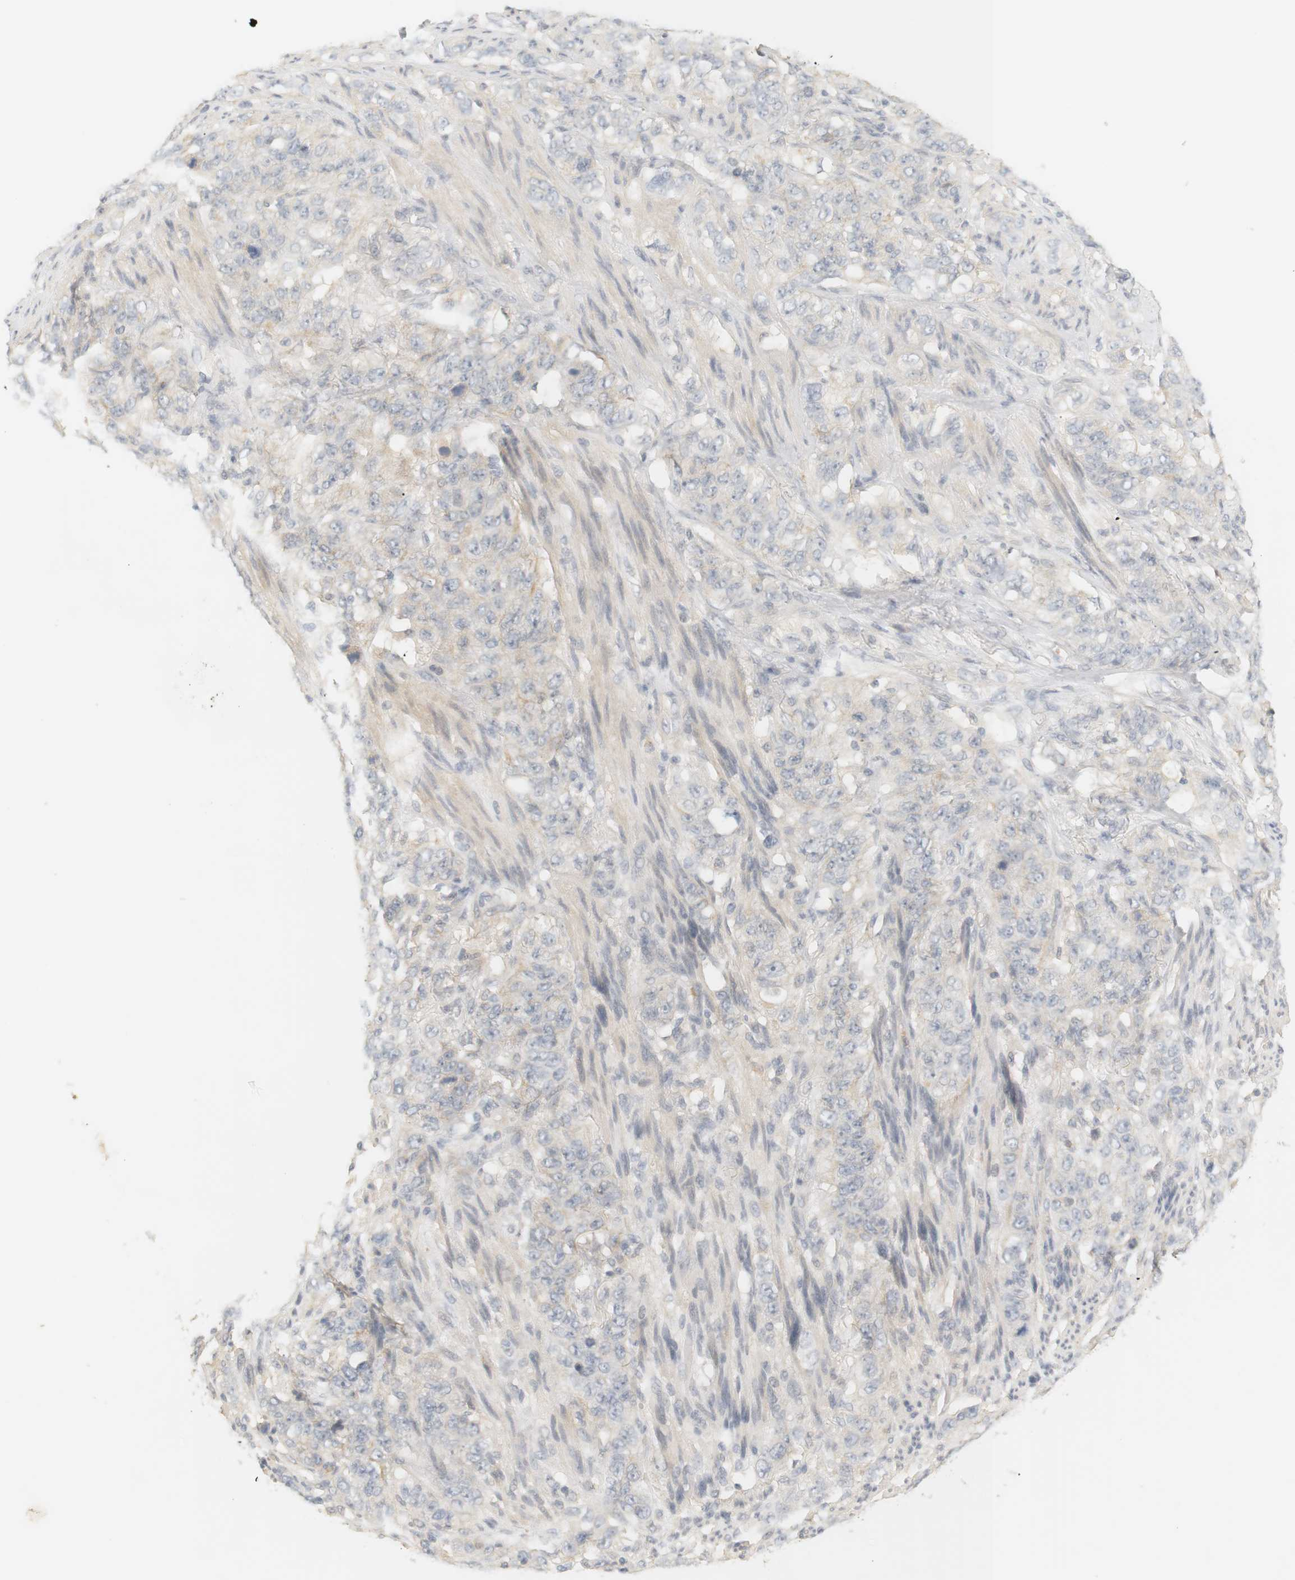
{"staining": {"intensity": "weak", "quantity": "<25%", "location": "cytoplasmic/membranous"}, "tissue": "stomach cancer", "cell_type": "Tumor cells", "image_type": "cancer", "snomed": [{"axis": "morphology", "description": "Adenocarcinoma, NOS"}, {"axis": "topography", "description": "Stomach"}], "caption": "Immunohistochemistry of stomach cancer reveals no staining in tumor cells.", "gene": "RTN3", "patient": {"sex": "male", "age": 48}}